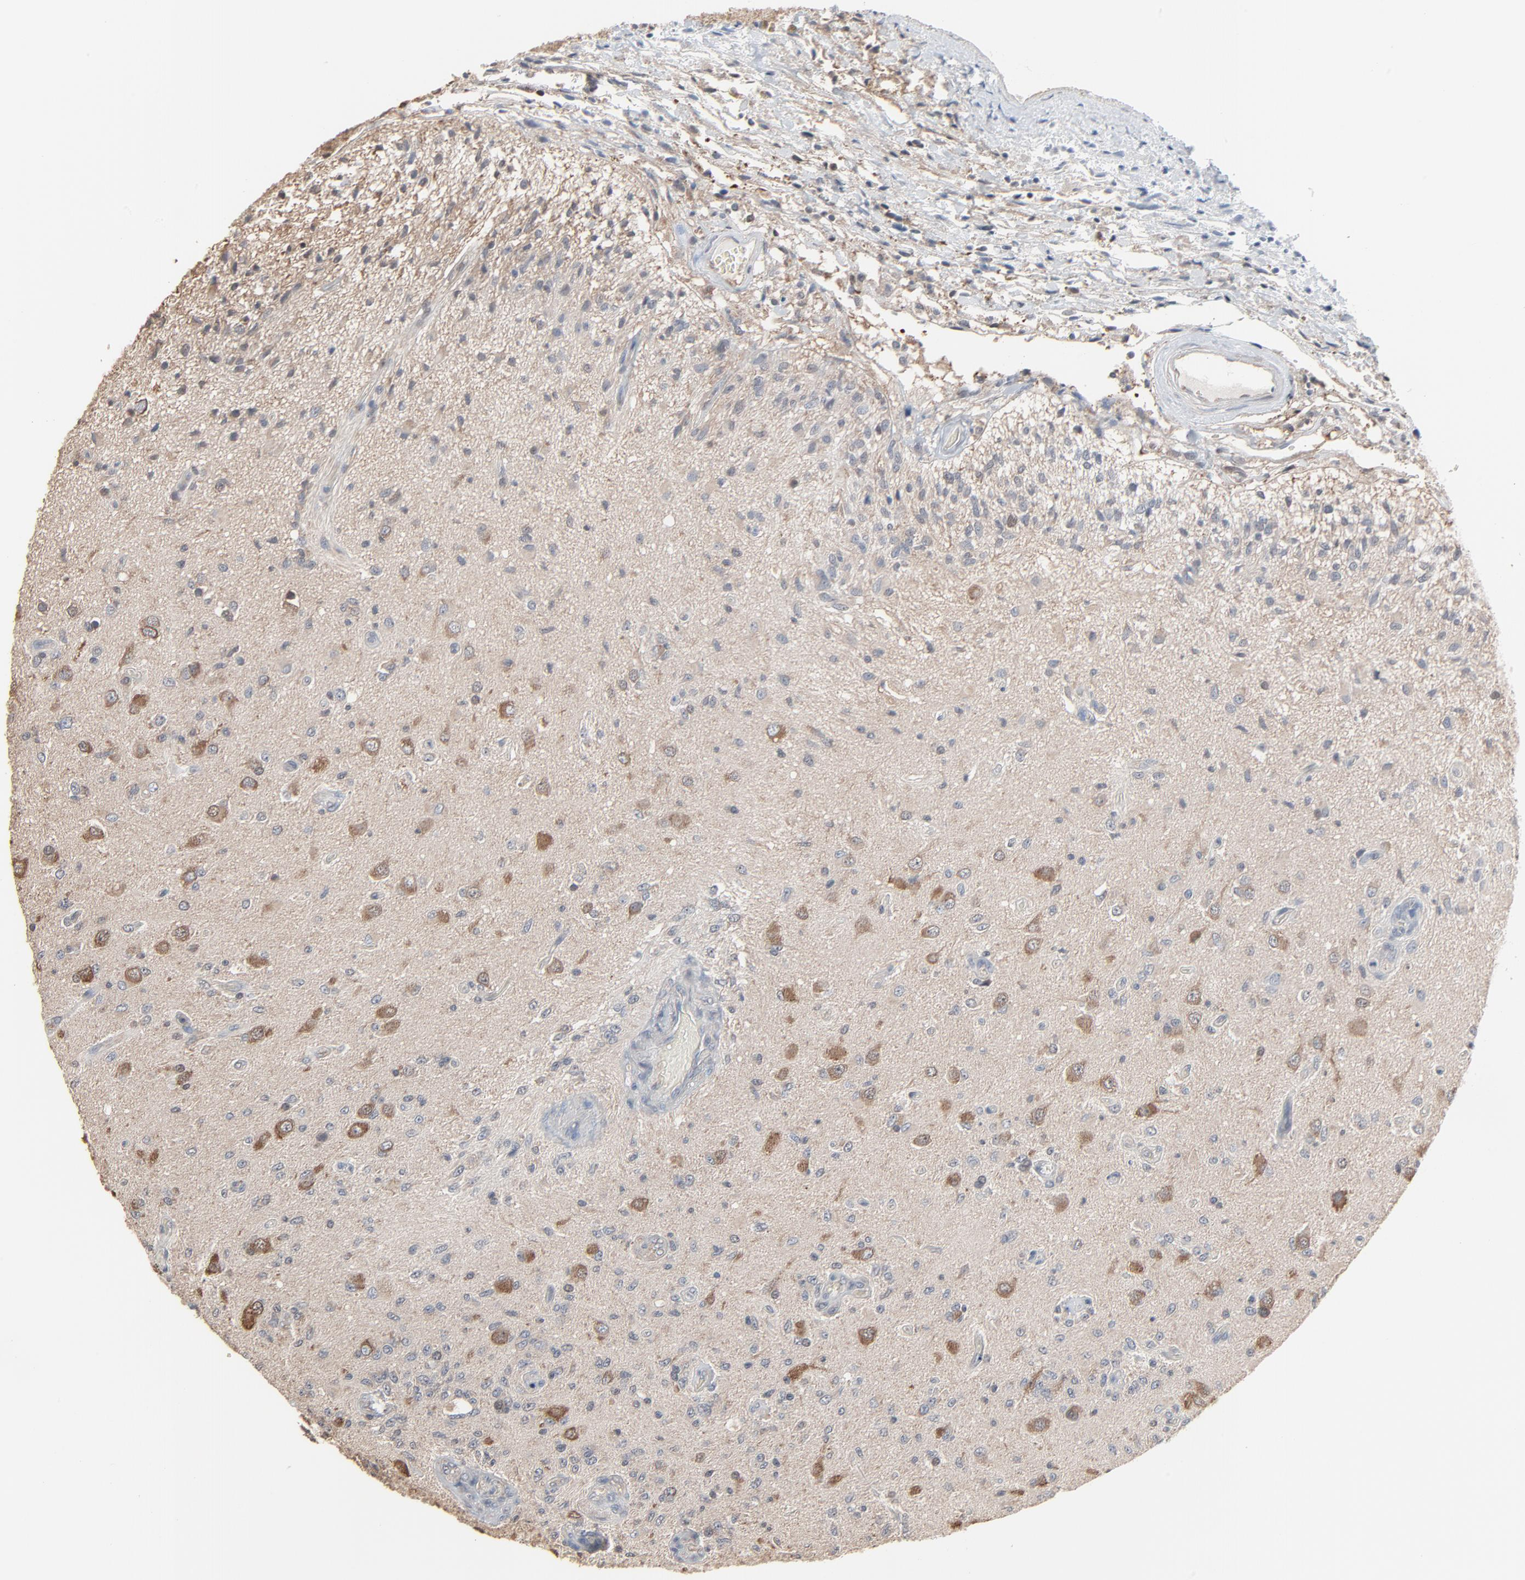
{"staining": {"intensity": "moderate", "quantity": "<25%", "location": "cytoplasmic/membranous"}, "tissue": "glioma", "cell_type": "Tumor cells", "image_type": "cancer", "snomed": [{"axis": "morphology", "description": "Normal tissue, NOS"}, {"axis": "morphology", "description": "Glioma, malignant, High grade"}, {"axis": "topography", "description": "Cerebral cortex"}], "caption": "IHC (DAB) staining of human high-grade glioma (malignant) shows moderate cytoplasmic/membranous protein staining in about <25% of tumor cells. Using DAB (3,3'-diaminobenzidine) (brown) and hematoxylin (blue) stains, captured at high magnification using brightfield microscopy.", "gene": "CCT5", "patient": {"sex": "male", "age": 77}}